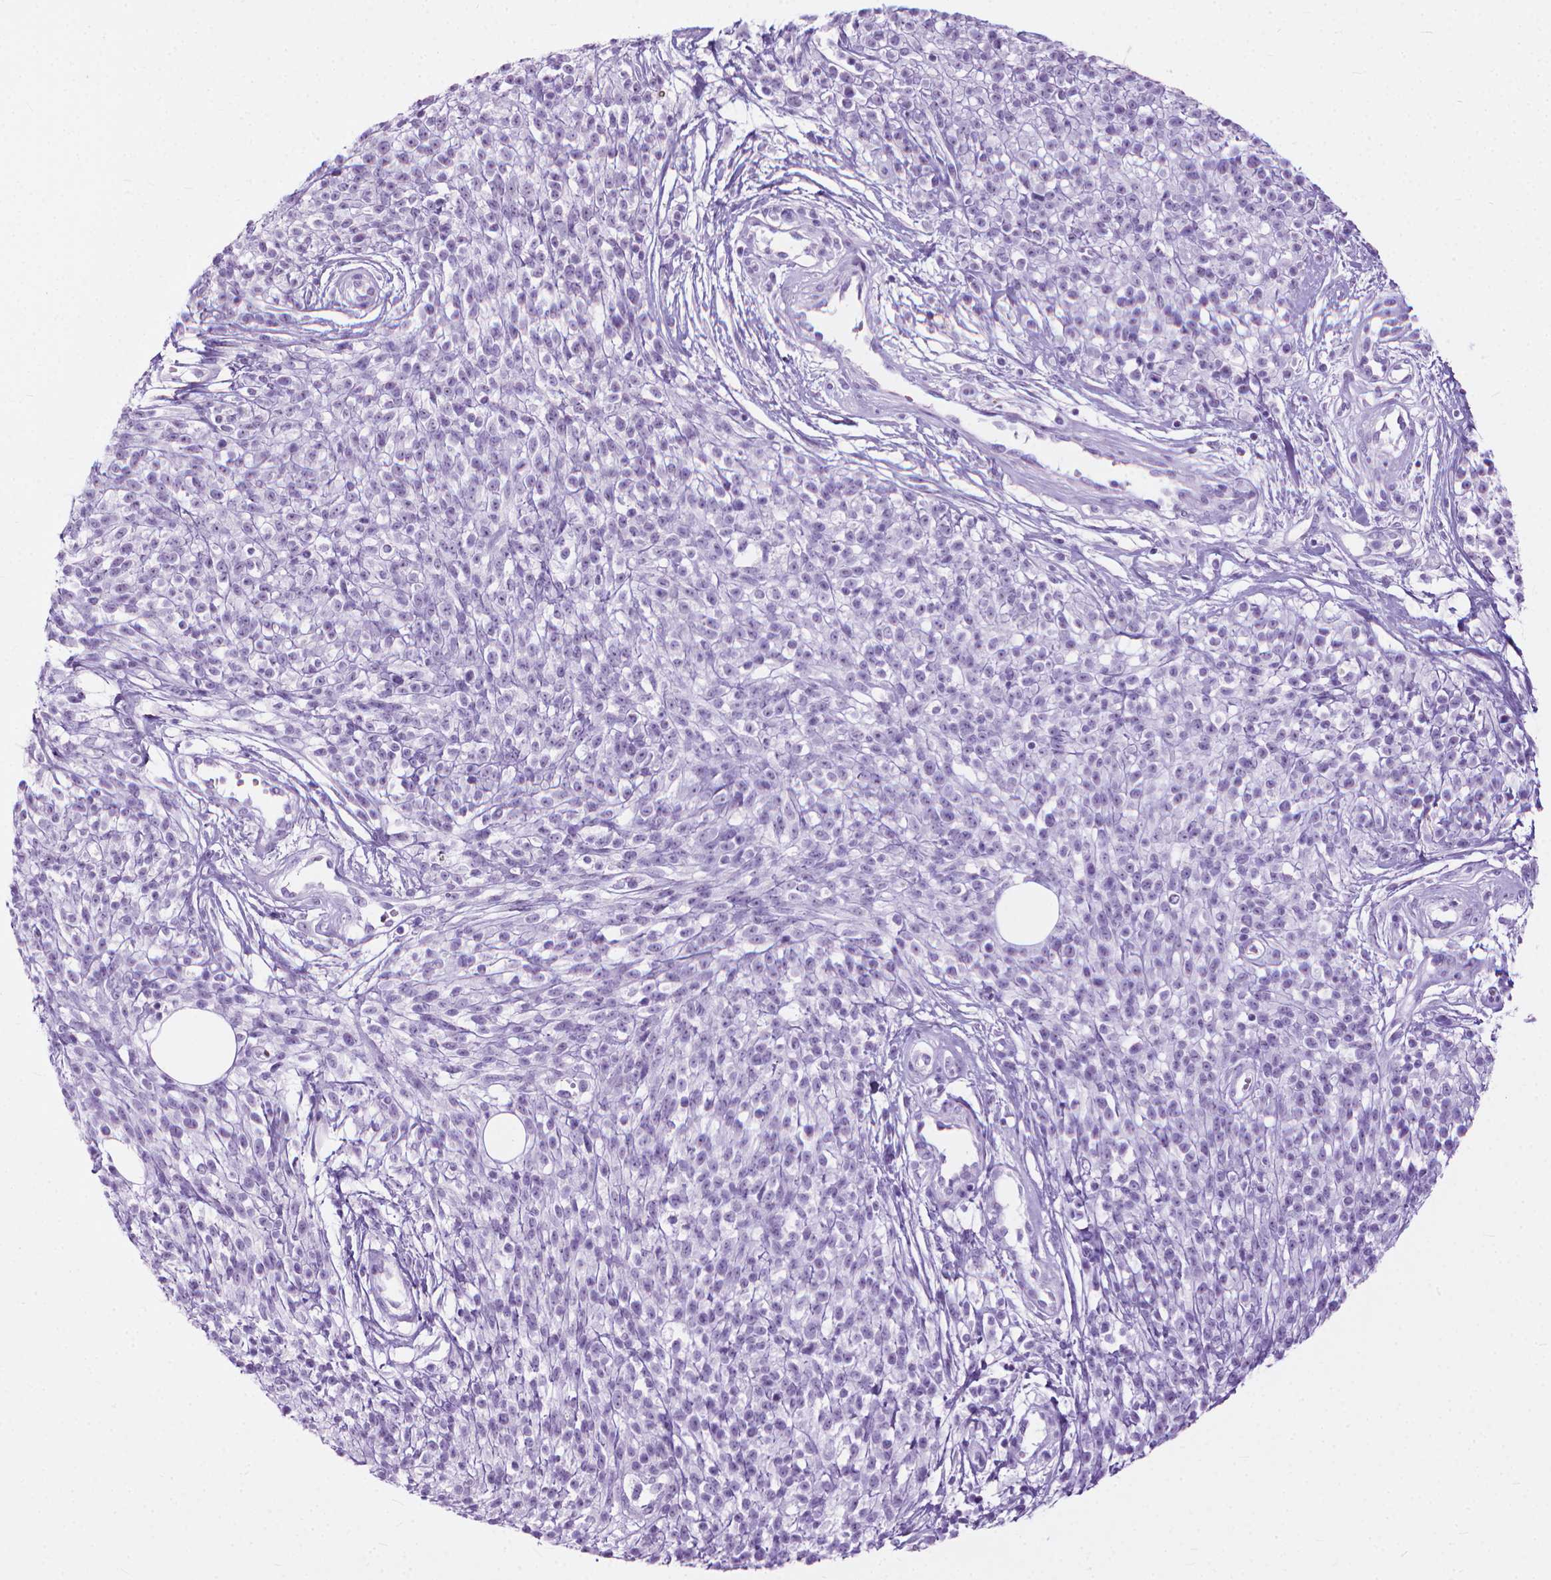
{"staining": {"intensity": "negative", "quantity": "none", "location": "none"}, "tissue": "melanoma", "cell_type": "Tumor cells", "image_type": "cancer", "snomed": [{"axis": "morphology", "description": "Malignant melanoma, NOS"}, {"axis": "topography", "description": "Skin"}, {"axis": "topography", "description": "Skin of trunk"}], "caption": "There is no significant positivity in tumor cells of melanoma. The staining was performed using DAB (3,3'-diaminobenzidine) to visualize the protein expression in brown, while the nuclei were stained in blue with hematoxylin (Magnification: 20x).", "gene": "HTR2B", "patient": {"sex": "male", "age": 74}}